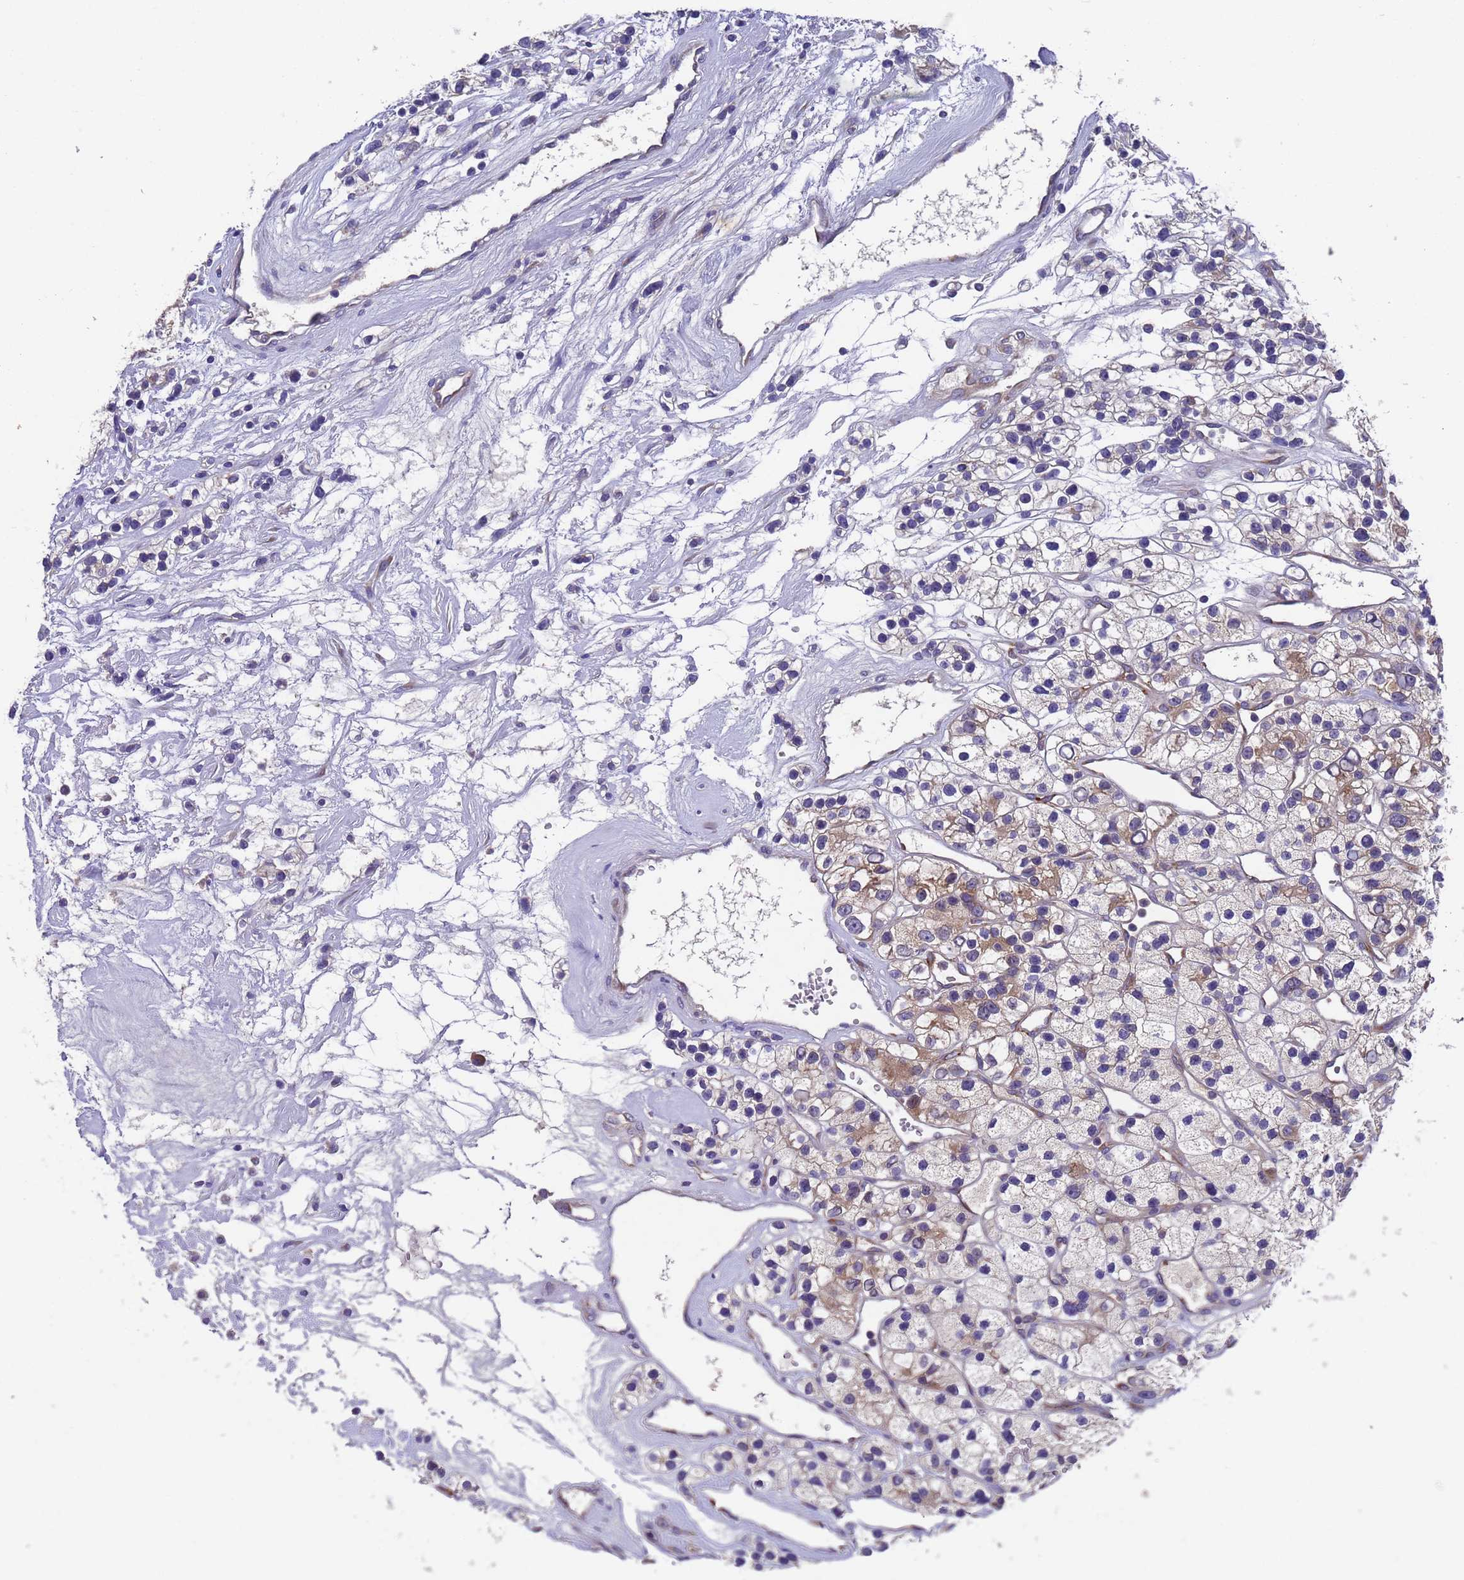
{"staining": {"intensity": "weak", "quantity": "25%-75%", "location": "cytoplasmic/membranous"}, "tissue": "renal cancer", "cell_type": "Tumor cells", "image_type": "cancer", "snomed": [{"axis": "morphology", "description": "Adenocarcinoma, NOS"}, {"axis": "topography", "description": "Kidney"}], "caption": "An image of human renal cancer stained for a protein reveals weak cytoplasmic/membranous brown staining in tumor cells.", "gene": "DCAF12L2", "patient": {"sex": "female", "age": 57}}